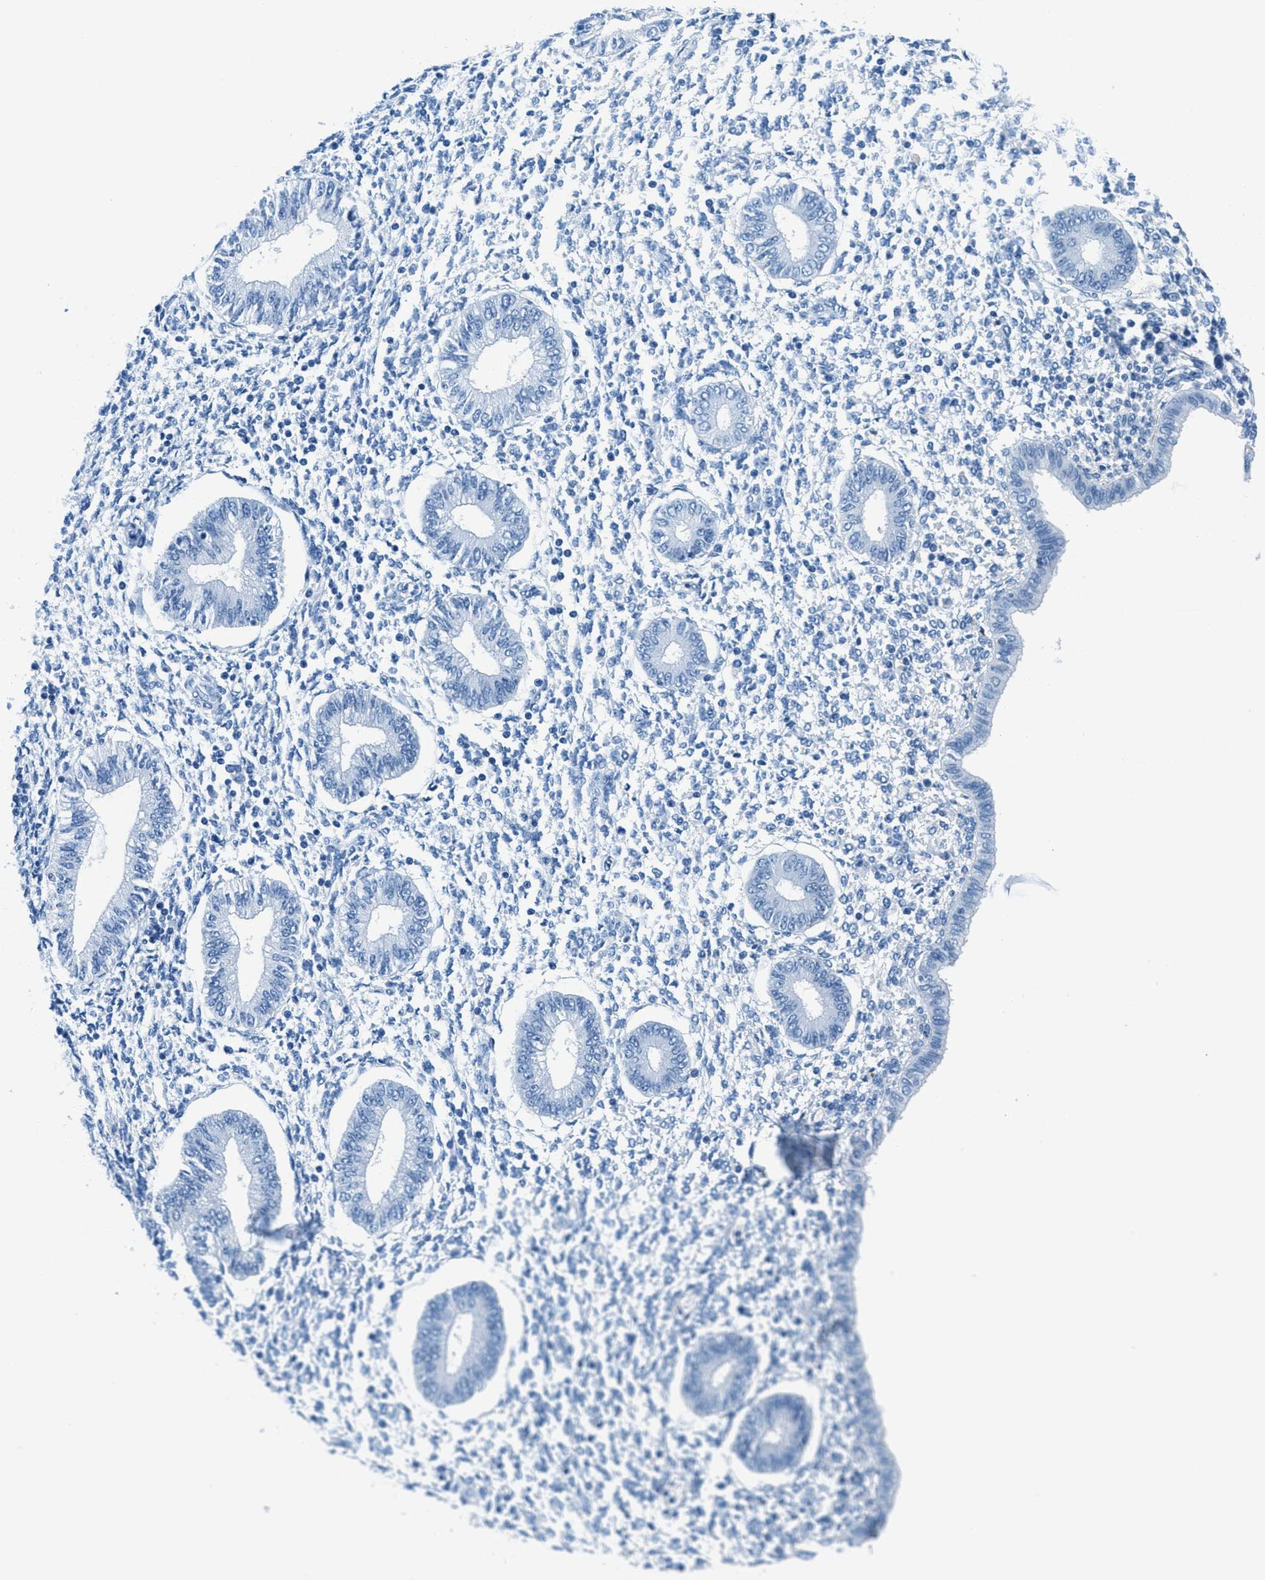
{"staining": {"intensity": "negative", "quantity": "none", "location": "none"}, "tissue": "endometrium", "cell_type": "Cells in endometrial stroma", "image_type": "normal", "snomed": [{"axis": "morphology", "description": "Normal tissue, NOS"}, {"axis": "topography", "description": "Endometrium"}], "caption": "High power microscopy histopathology image of an IHC photomicrograph of benign endometrium, revealing no significant expression in cells in endometrial stroma. (DAB (3,3'-diaminobenzidine) immunohistochemistry, high magnification).", "gene": "MGARP", "patient": {"sex": "female", "age": 50}}